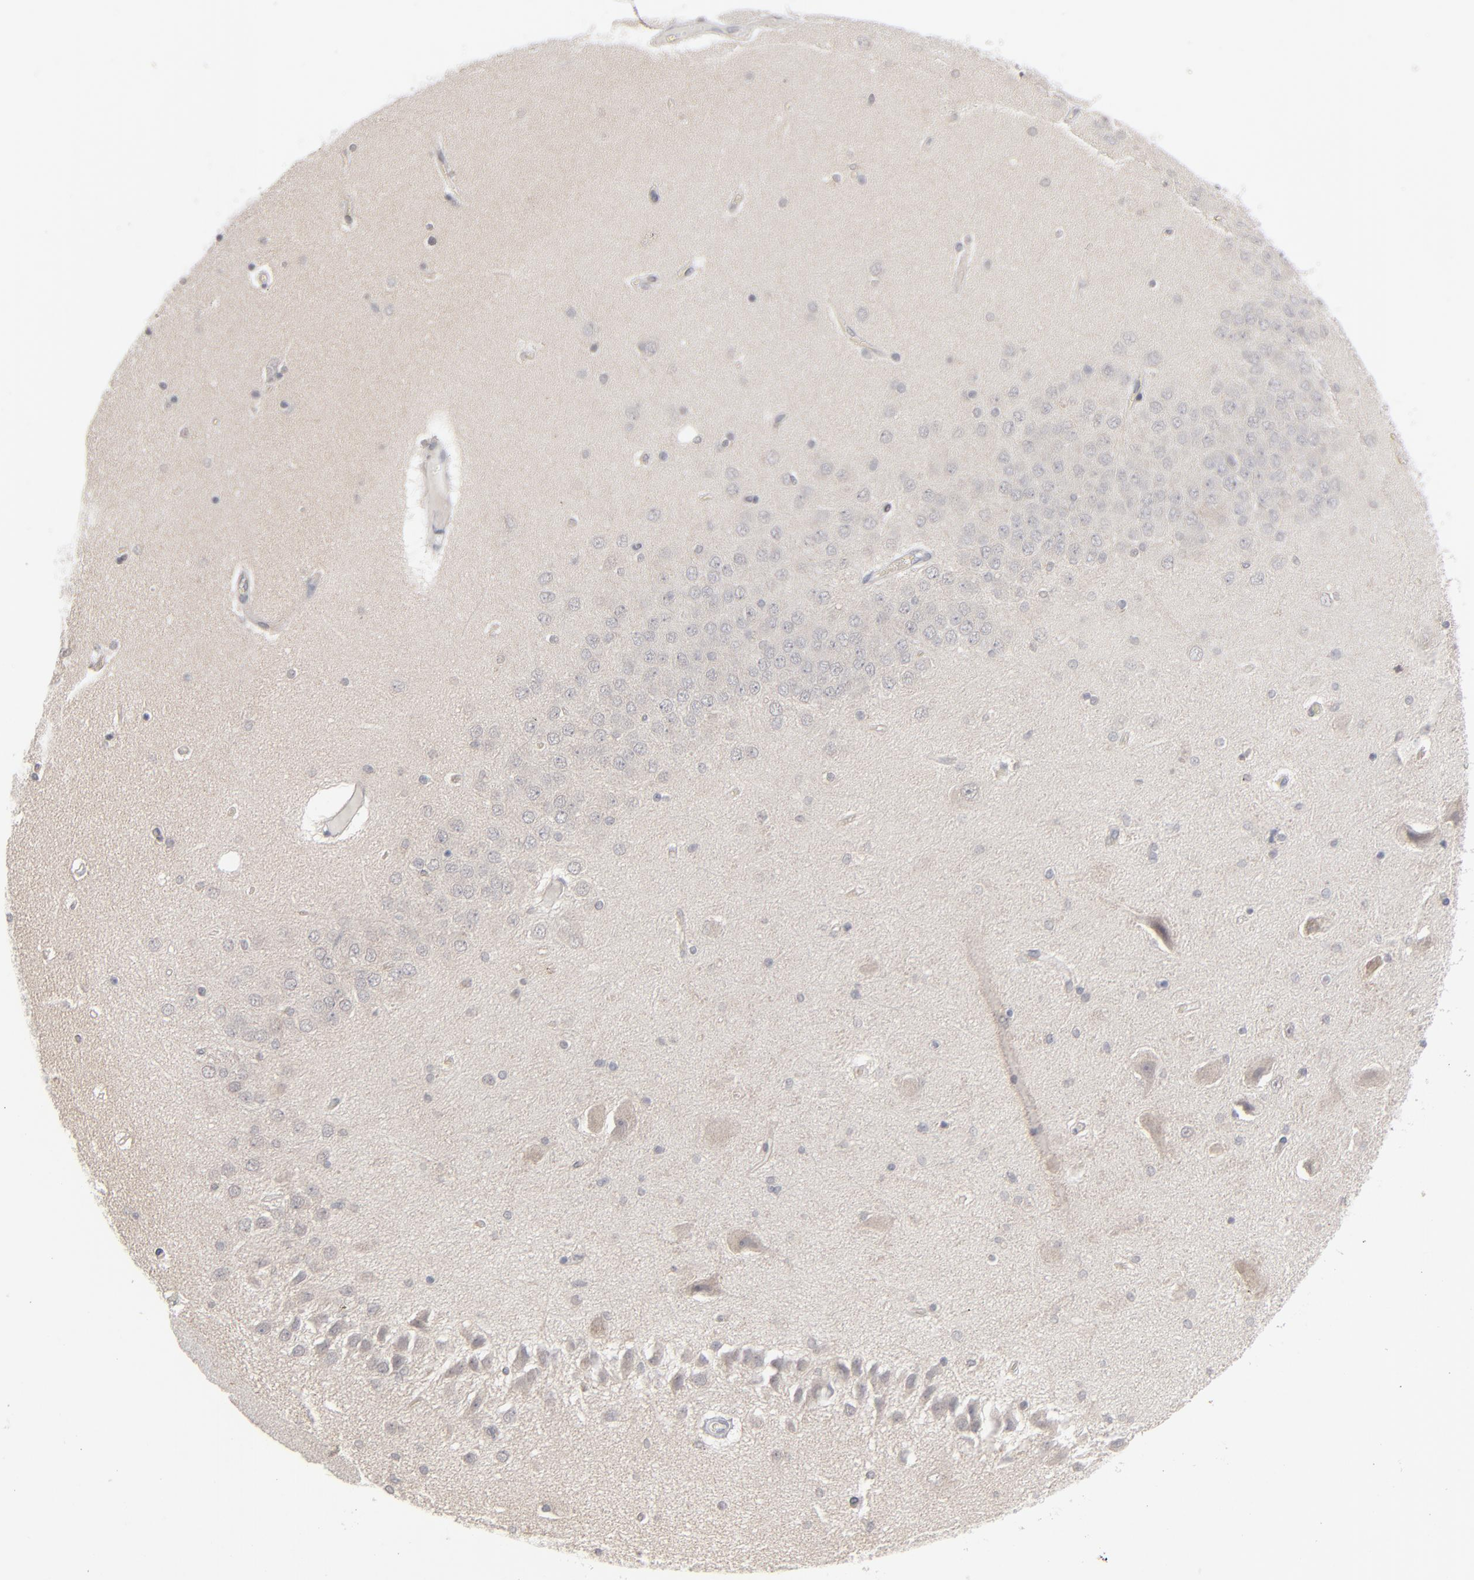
{"staining": {"intensity": "negative", "quantity": "none", "location": "none"}, "tissue": "hippocampus", "cell_type": "Glial cells", "image_type": "normal", "snomed": [{"axis": "morphology", "description": "Normal tissue, NOS"}, {"axis": "topography", "description": "Hippocampus"}], "caption": "Image shows no significant protein expression in glial cells of normal hippocampus.", "gene": "POF1B", "patient": {"sex": "female", "age": 54}}